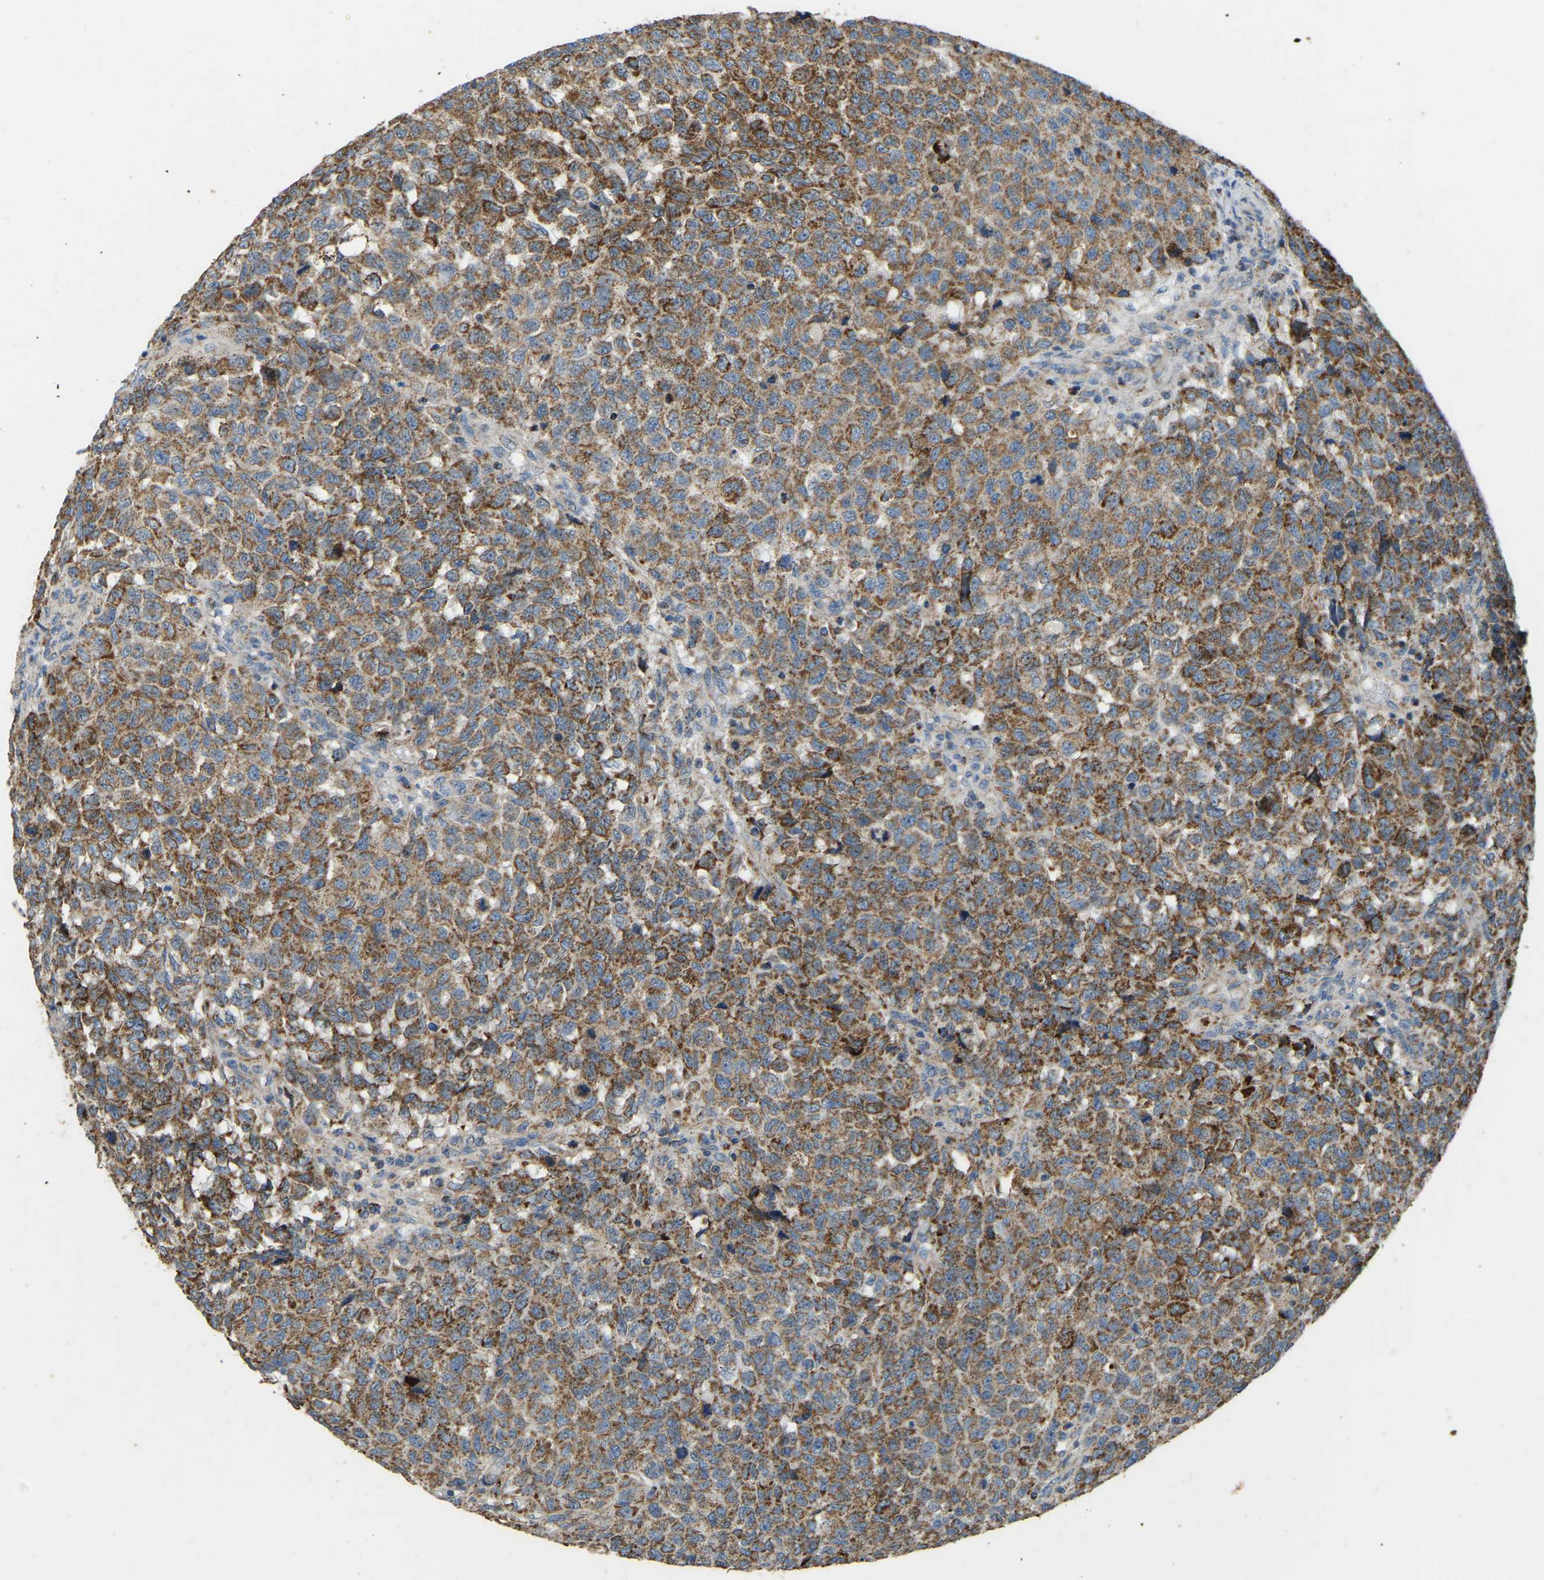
{"staining": {"intensity": "moderate", "quantity": ">75%", "location": "cytoplasmic/membranous"}, "tissue": "testis cancer", "cell_type": "Tumor cells", "image_type": "cancer", "snomed": [{"axis": "morphology", "description": "Seminoma, NOS"}, {"axis": "topography", "description": "Testis"}], "caption": "High-magnification brightfield microscopy of seminoma (testis) stained with DAB (3,3'-diaminobenzidine) (brown) and counterstained with hematoxylin (blue). tumor cells exhibit moderate cytoplasmic/membranous expression is present in approximately>75% of cells. (brown staining indicates protein expression, while blue staining denotes nuclei).", "gene": "ZNF200", "patient": {"sex": "male", "age": 59}}